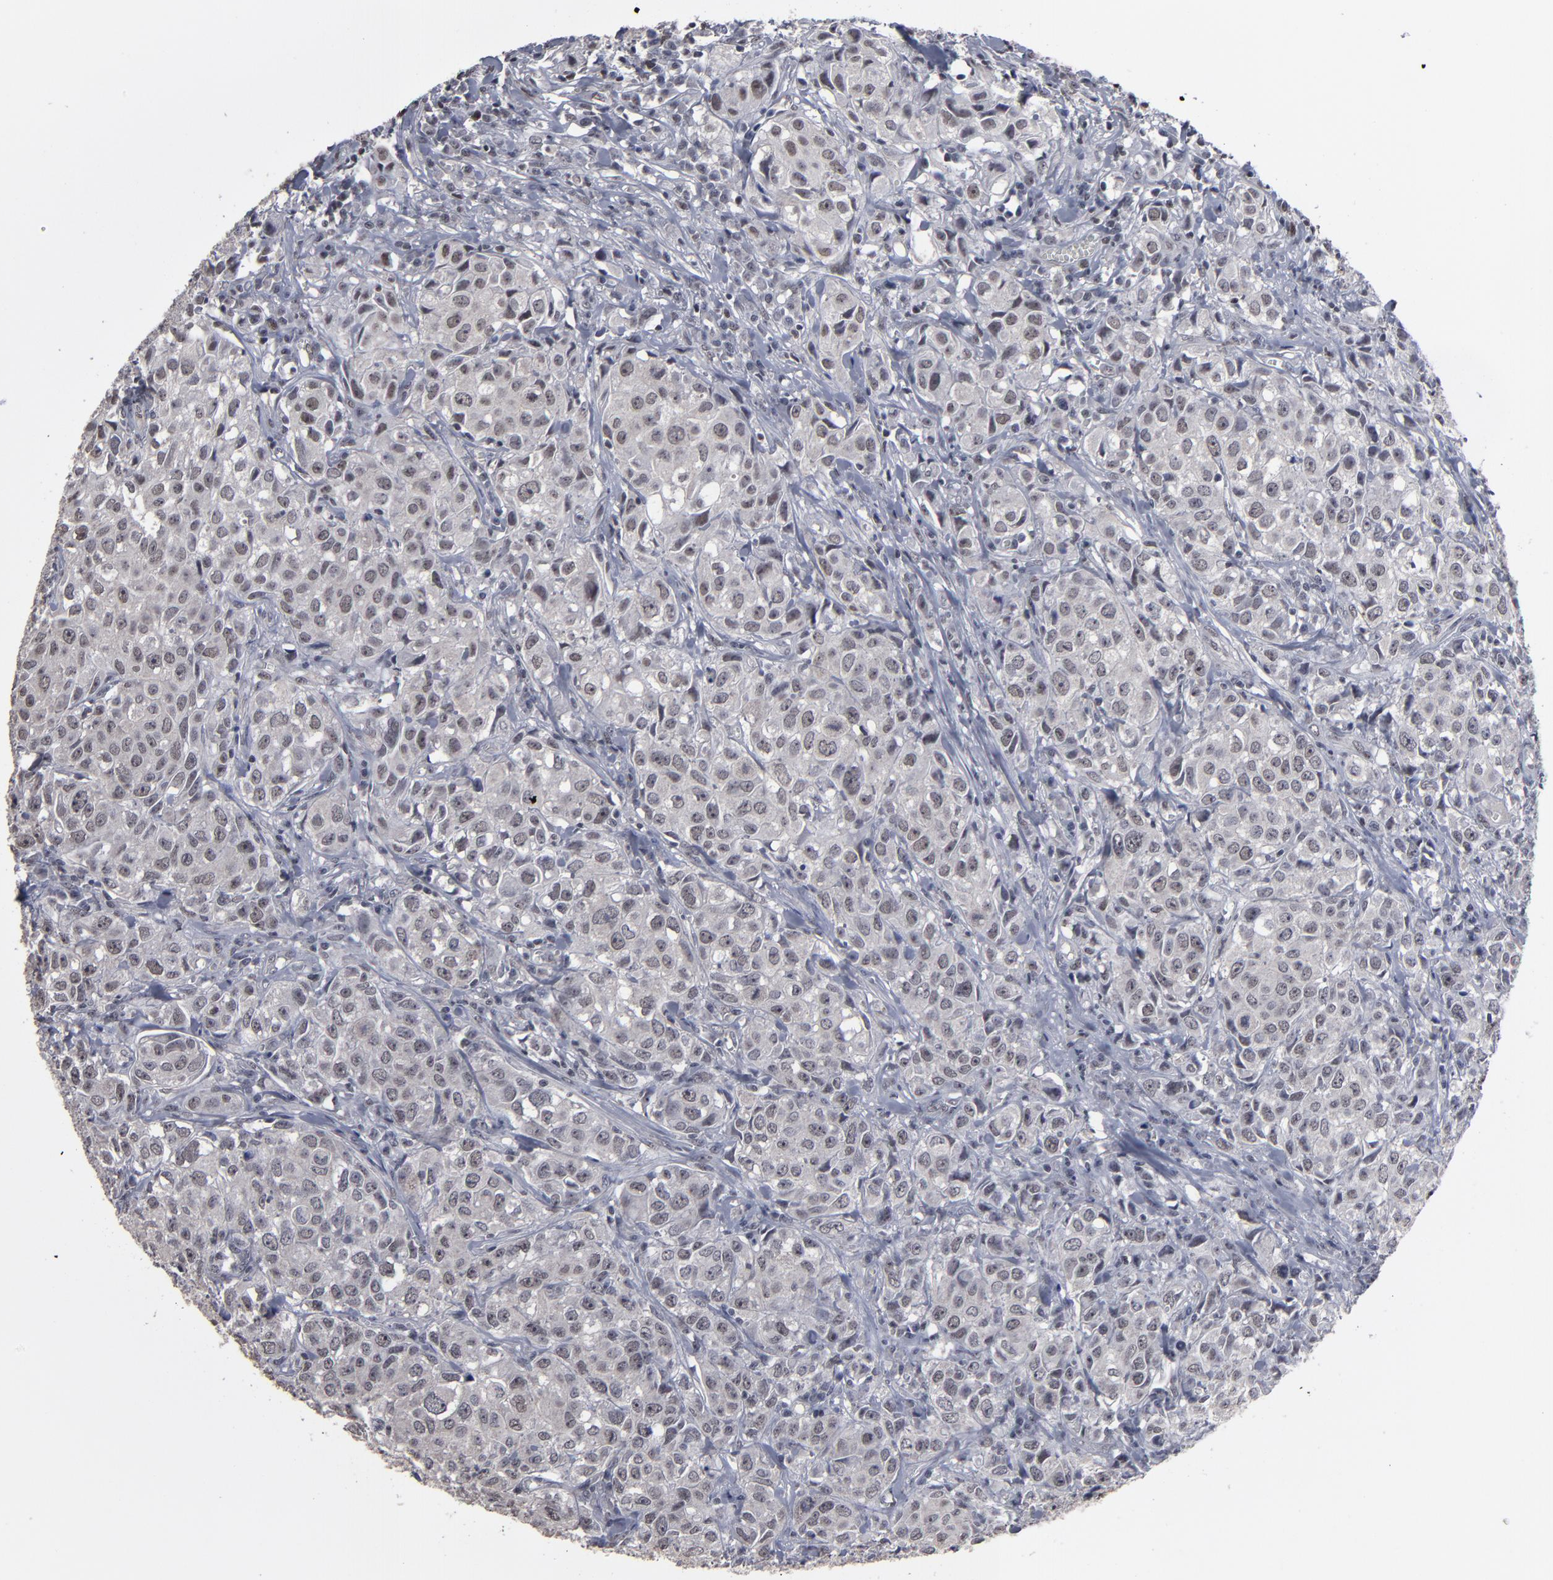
{"staining": {"intensity": "negative", "quantity": "none", "location": "none"}, "tissue": "urothelial cancer", "cell_type": "Tumor cells", "image_type": "cancer", "snomed": [{"axis": "morphology", "description": "Urothelial carcinoma, High grade"}, {"axis": "topography", "description": "Urinary bladder"}], "caption": "DAB (3,3'-diaminobenzidine) immunohistochemical staining of urothelial cancer reveals no significant staining in tumor cells.", "gene": "SSRP1", "patient": {"sex": "female", "age": 75}}